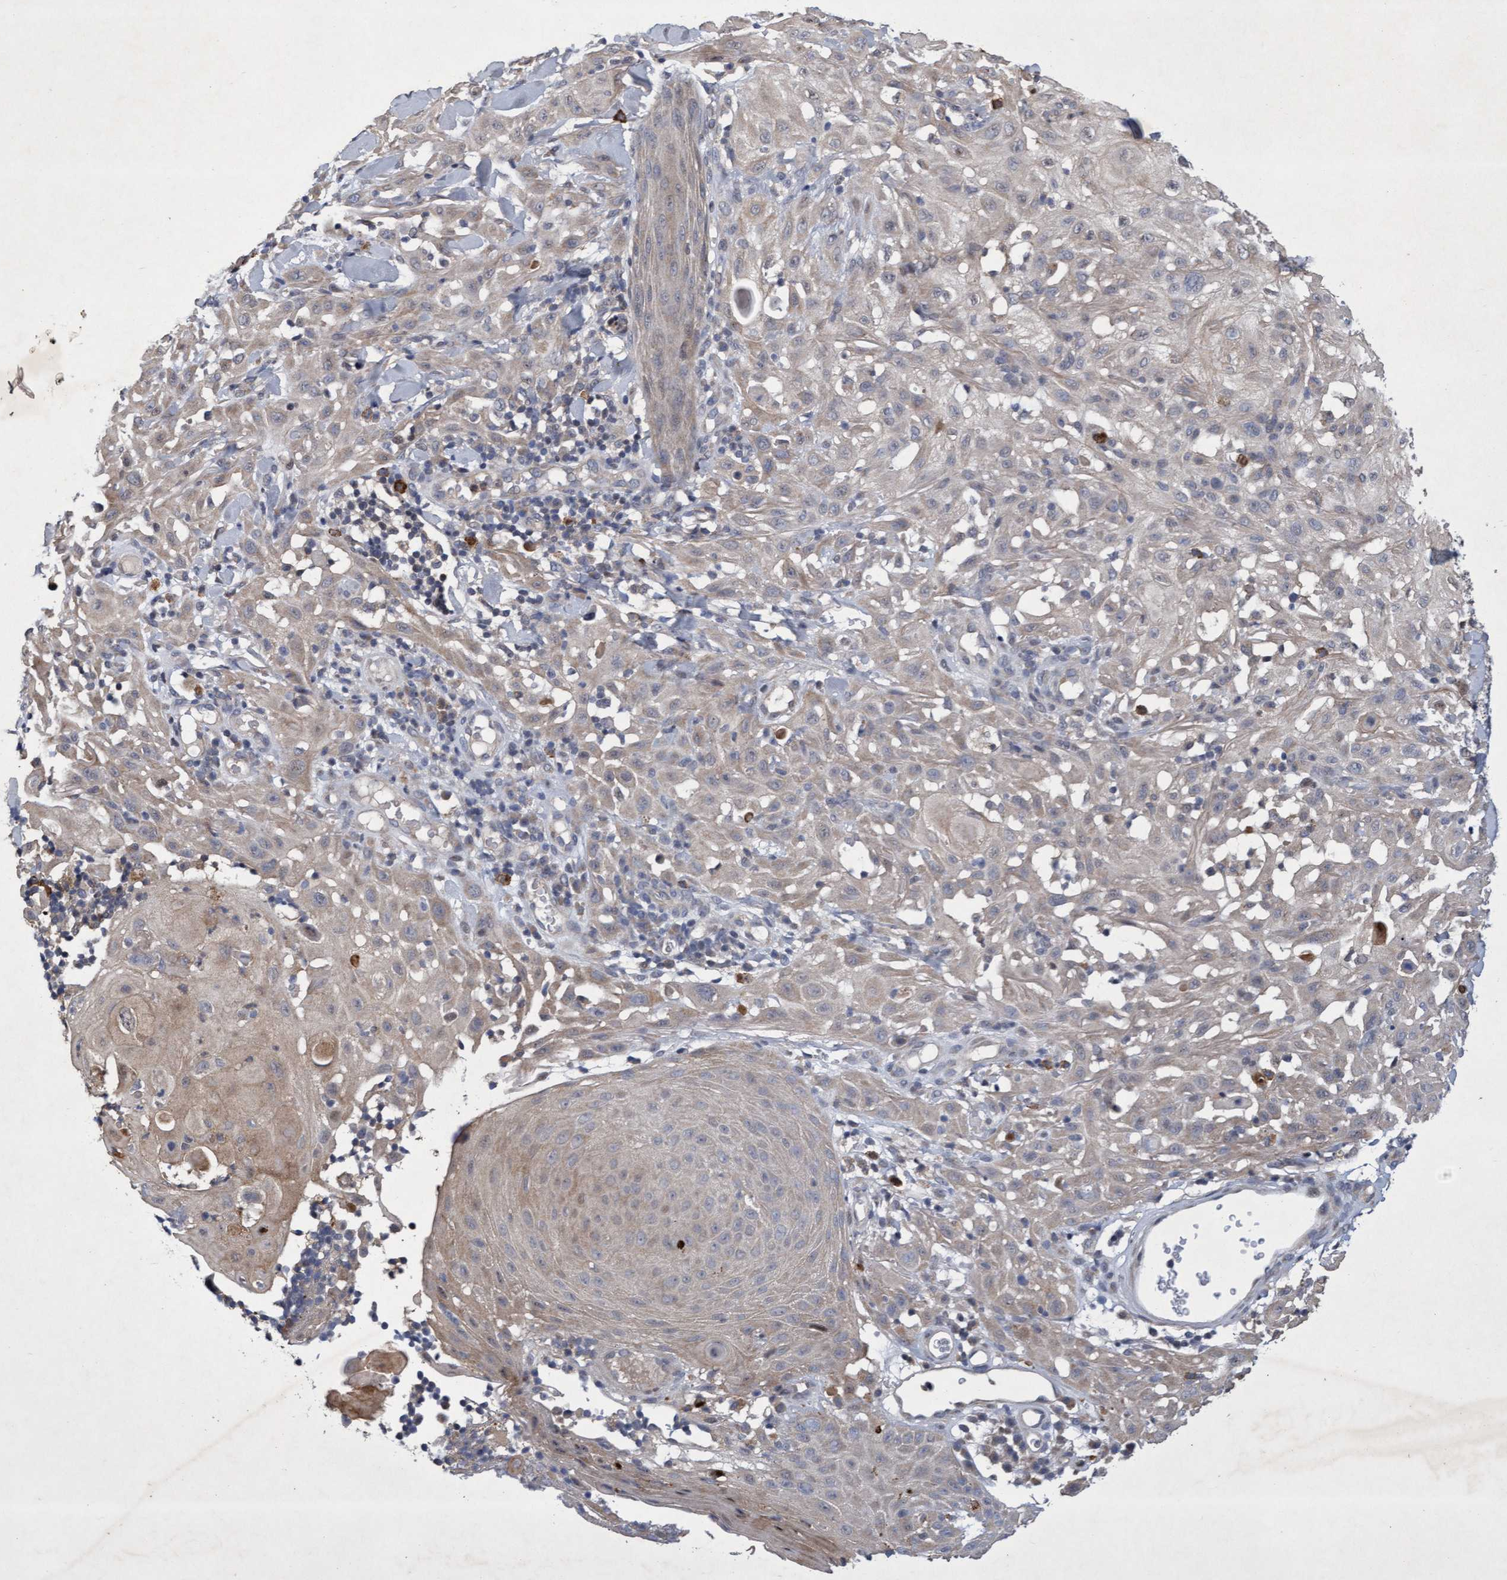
{"staining": {"intensity": "weak", "quantity": "<25%", "location": "cytoplasmic/membranous"}, "tissue": "skin cancer", "cell_type": "Tumor cells", "image_type": "cancer", "snomed": [{"axis": "morphology", "description": "Squamous cell carcinoma, NOS"}, {"axis": "topography", "description": "Skin"}], "caption": "The immunohistochemistry photomicrograph has no significant staining in tumor cells of squamous cell carcinoma (skin) tissue.", "gene": "ZNF677", "patient": {"sex": "male", "age": 24}}